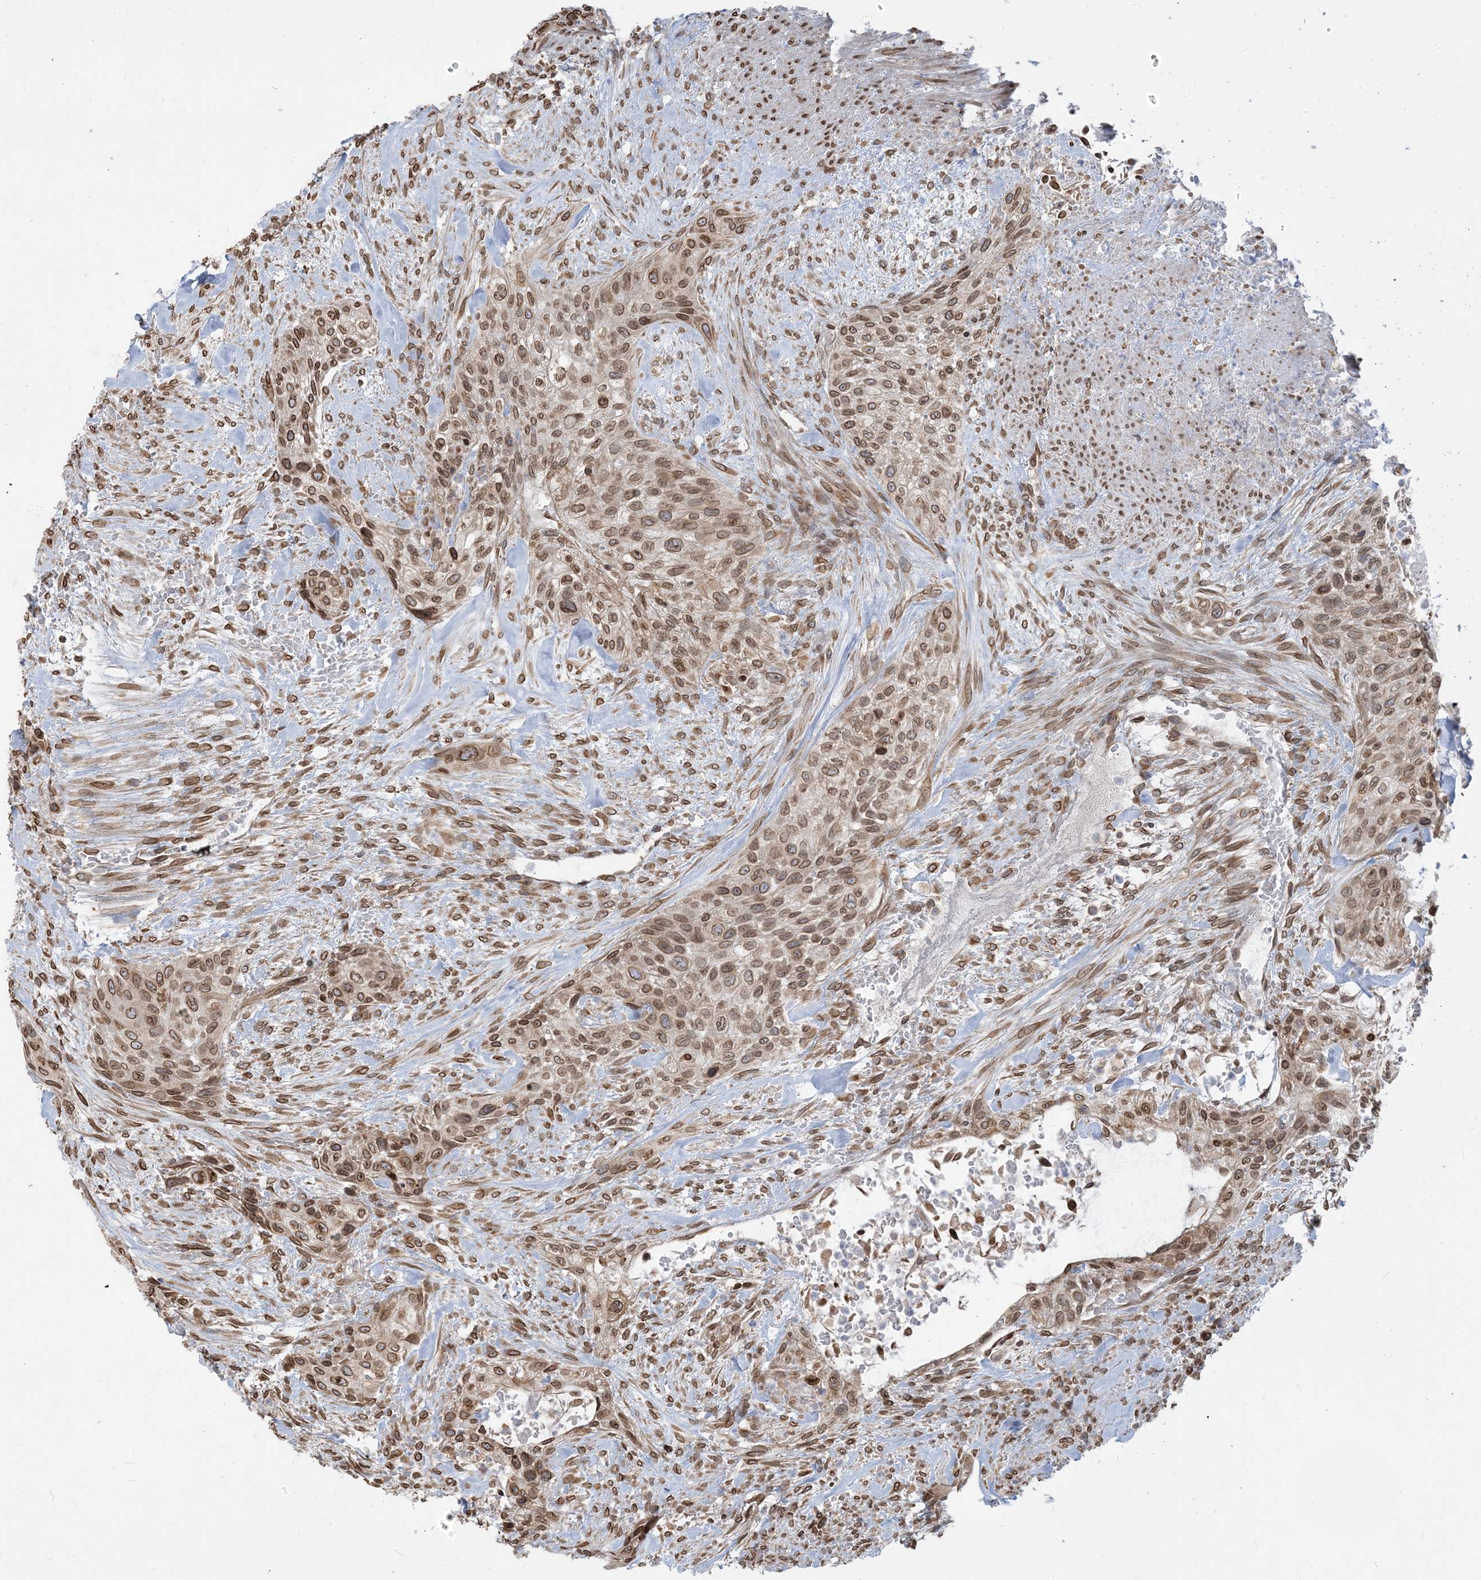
{"staining": {"intensity": "moderate", "quantity": ">75%", "location": "cytoplasmic/membranous,nuclear"}, "tissue": "urothelial cancer", "cell_type": "Tumor cells", "image_type": "cancer", "snomed": [{"axis": "morphology", "description": "Urothelial carcinoma, High grade"}, {"axis": "topography", "description": "Urinary bladder"}], "caption": "A brown stain labels moderate cytoplasmic/membranous and nuclear positivity of a protein in human urothelial cancer tumor cells.", "gene": "WWP1", "patient": {"sex": "male", "age": 35}}